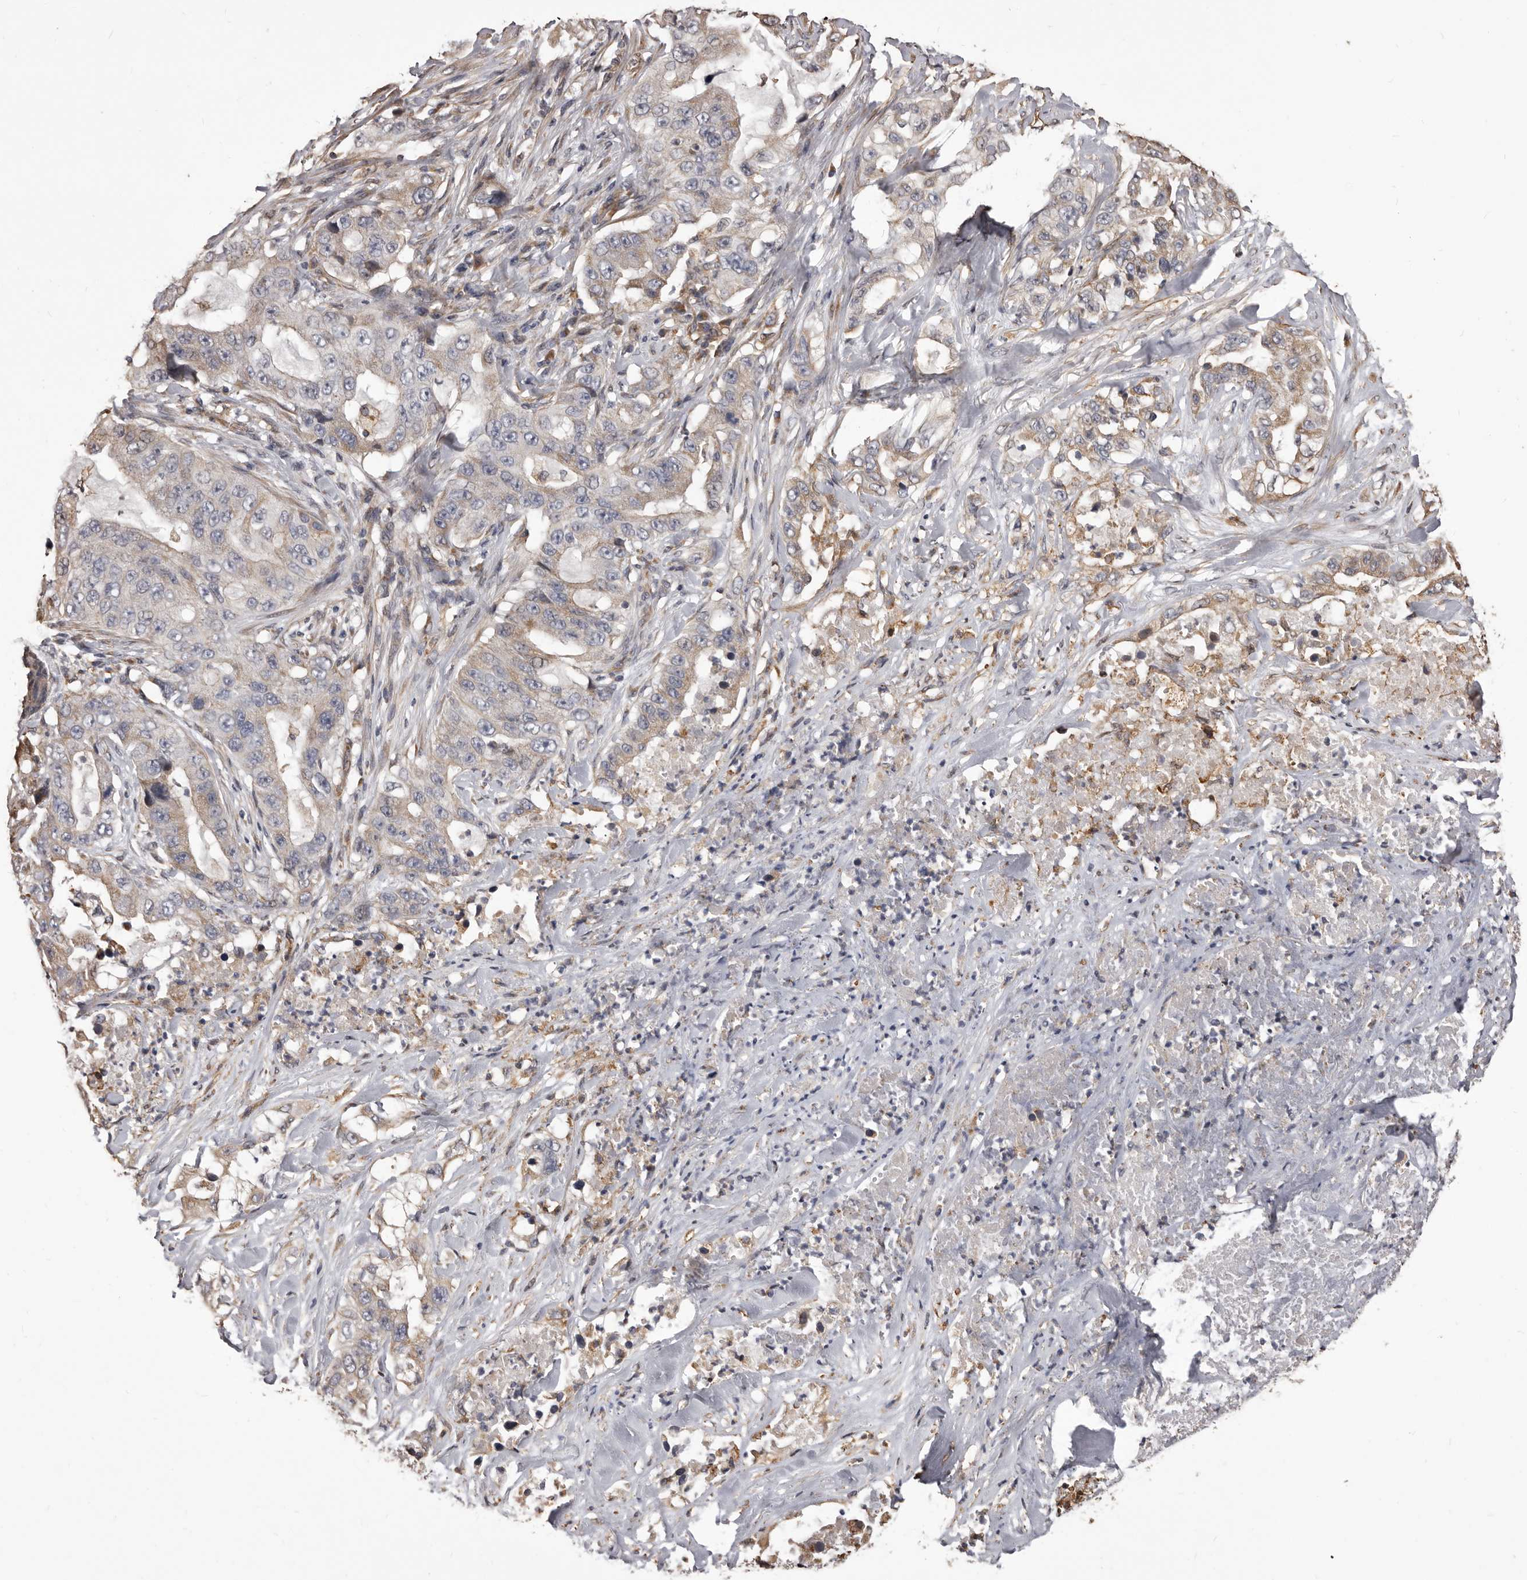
{"staining": {"intensity": "weak", "quantity": "25%-75%", "location": "cytoplasmic/membranous"}, "tissue": "lung cancer", "cell_type": "Tumor cells", "image_type": "cancer", "snomed": [{"axis": "morphology", "description": "Adenocarcinoma, NOS"}, {"axis": "topography", "description": "Lung"}], "caption": "Immunohistochemical staining of lung cancer displays low levels of weak cytoplasmic/membranous protein expression in approximately 25%-75% of tumor cells.", "gene": "ALPK1", "patient": {"sex": "female", "age": 51}}